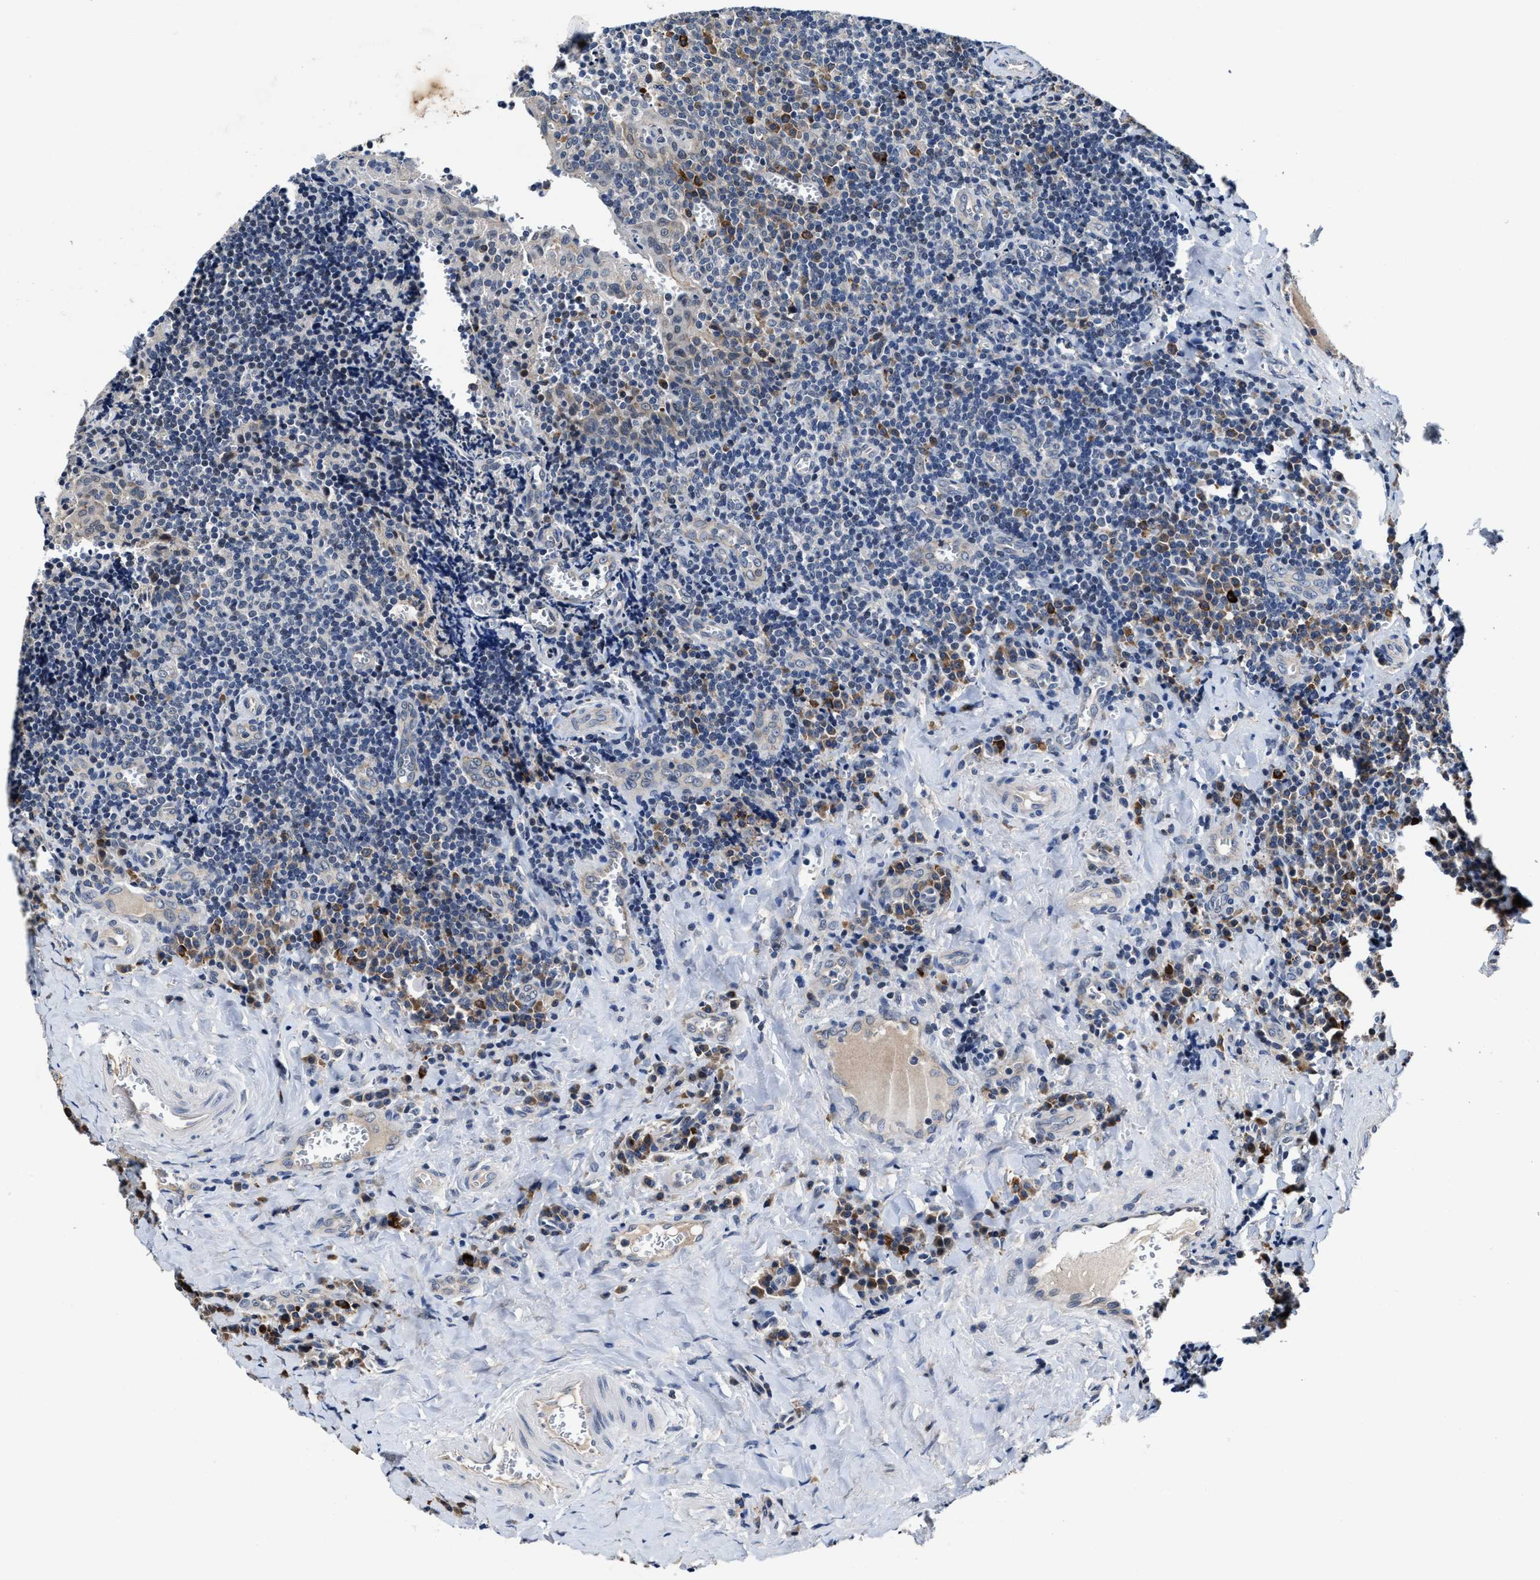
{"staining": {"intensity": "moderate", "quantity": "<25%", "location": "cytoplasmic/membranous"}, "tissue": "tonsil", "cell_type": "Germinal center cells", "image_type": "normal", "snomed": [{"axis": "morphology", "description": "Normal tissue, NOS"}, {"axis": "morphology", "description": "Inflammation, NOS"}, {"axis": "topography", "description": "Tonsil"}], "caption": "A brown stain highlights moderate cytoplasmic/membranous expression of a protein in germinal center cells of normal tonsil. (IHC, brightfield microscopy, high magnification).", "gene": "TMEM53", "patient": {"sex": "female", "age": 31}}